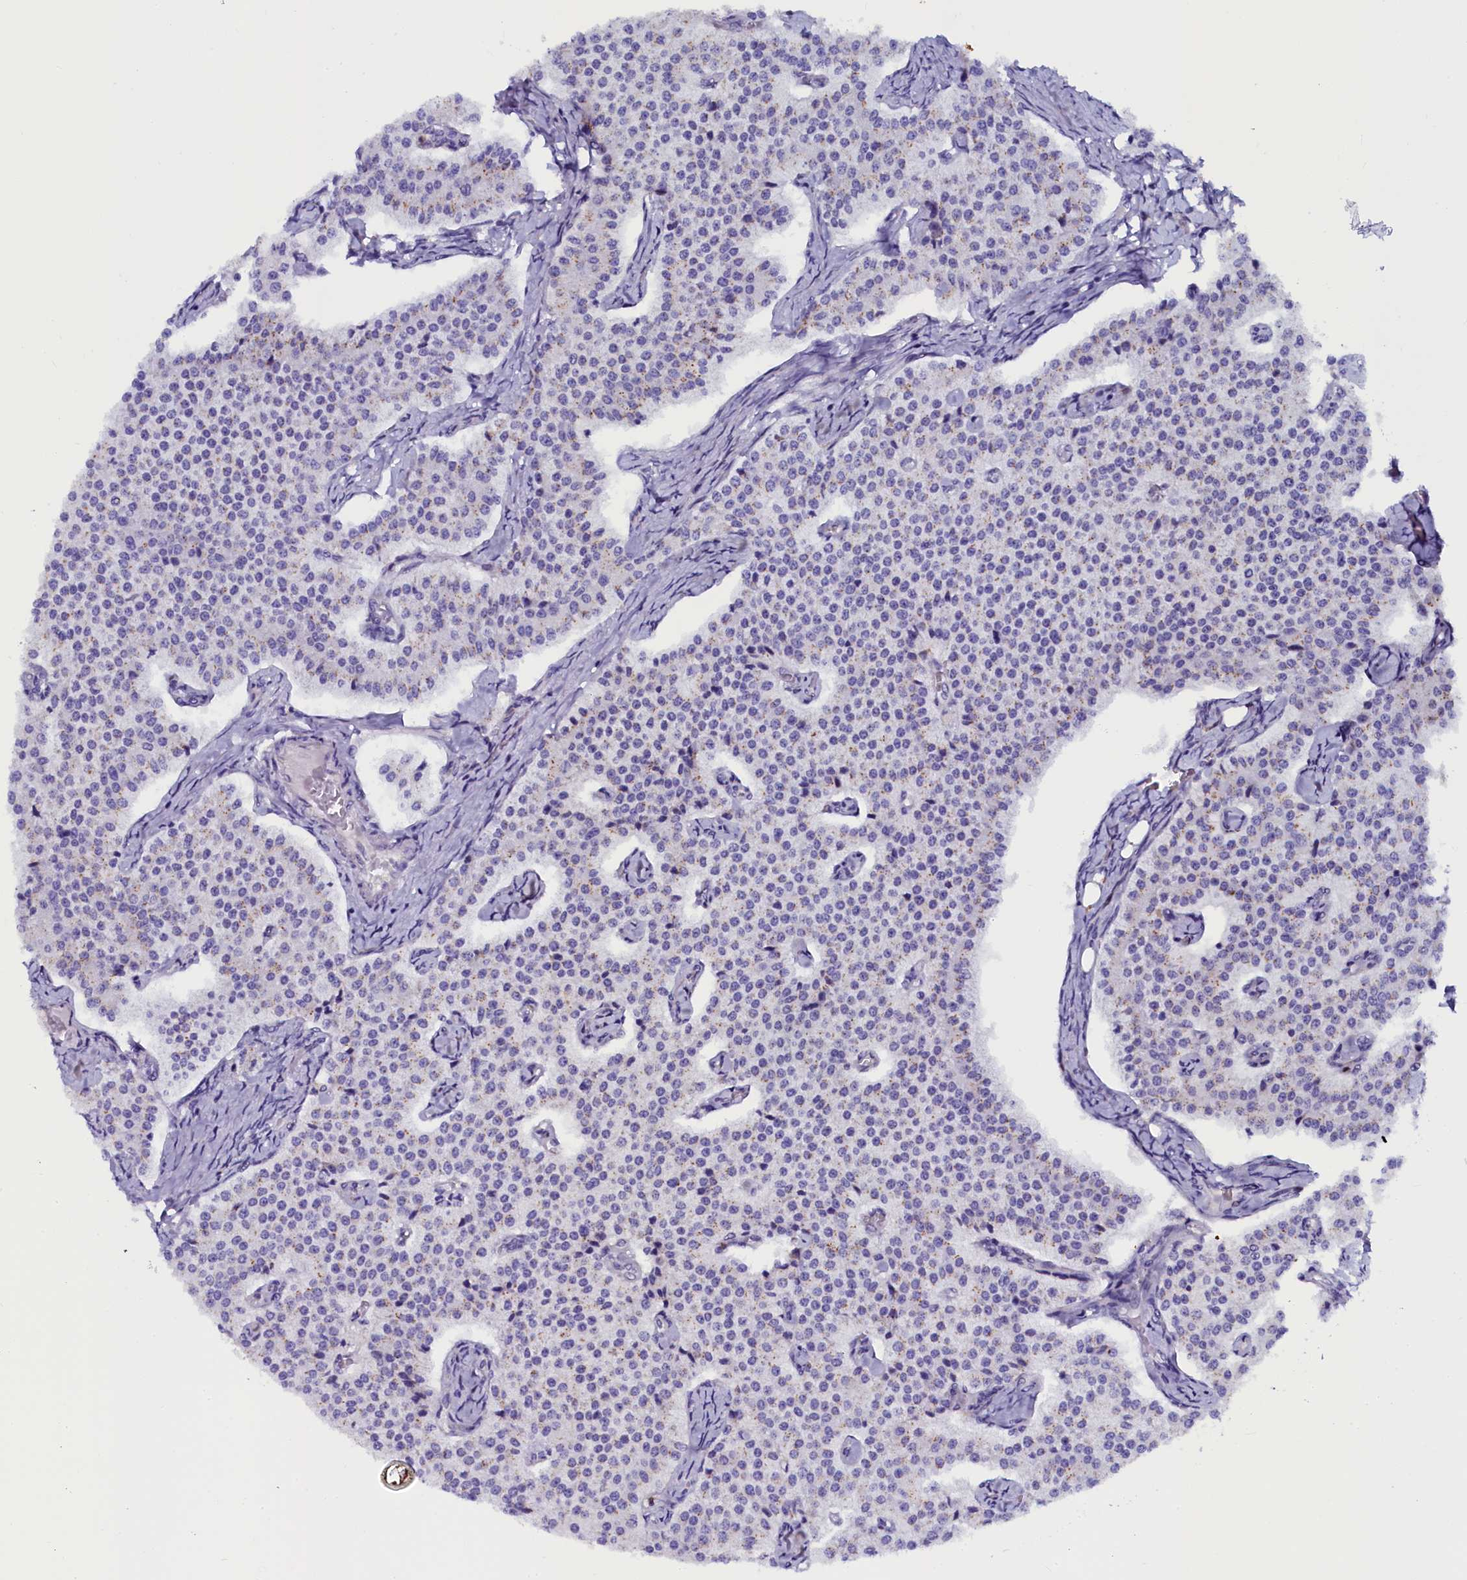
{"staining": {"intensity": "negative", "quantity": "none", "location": "none"}, "tissue": "carcinoid", "cell_type": "Tumor cells", "image_type": "cancer", "snomed": [{"axis": "morphology", "description": "Carcinoid, malignant, NOS"}, {"axis": "topography", "description": "Colon"}], "caption": "DAB immunohistochemical staining of human carcinoid (malignant) reveals no significant expression in tumor cells.", "gene": "OTOL1", "patient": {"sex": "female", "age": 52}}